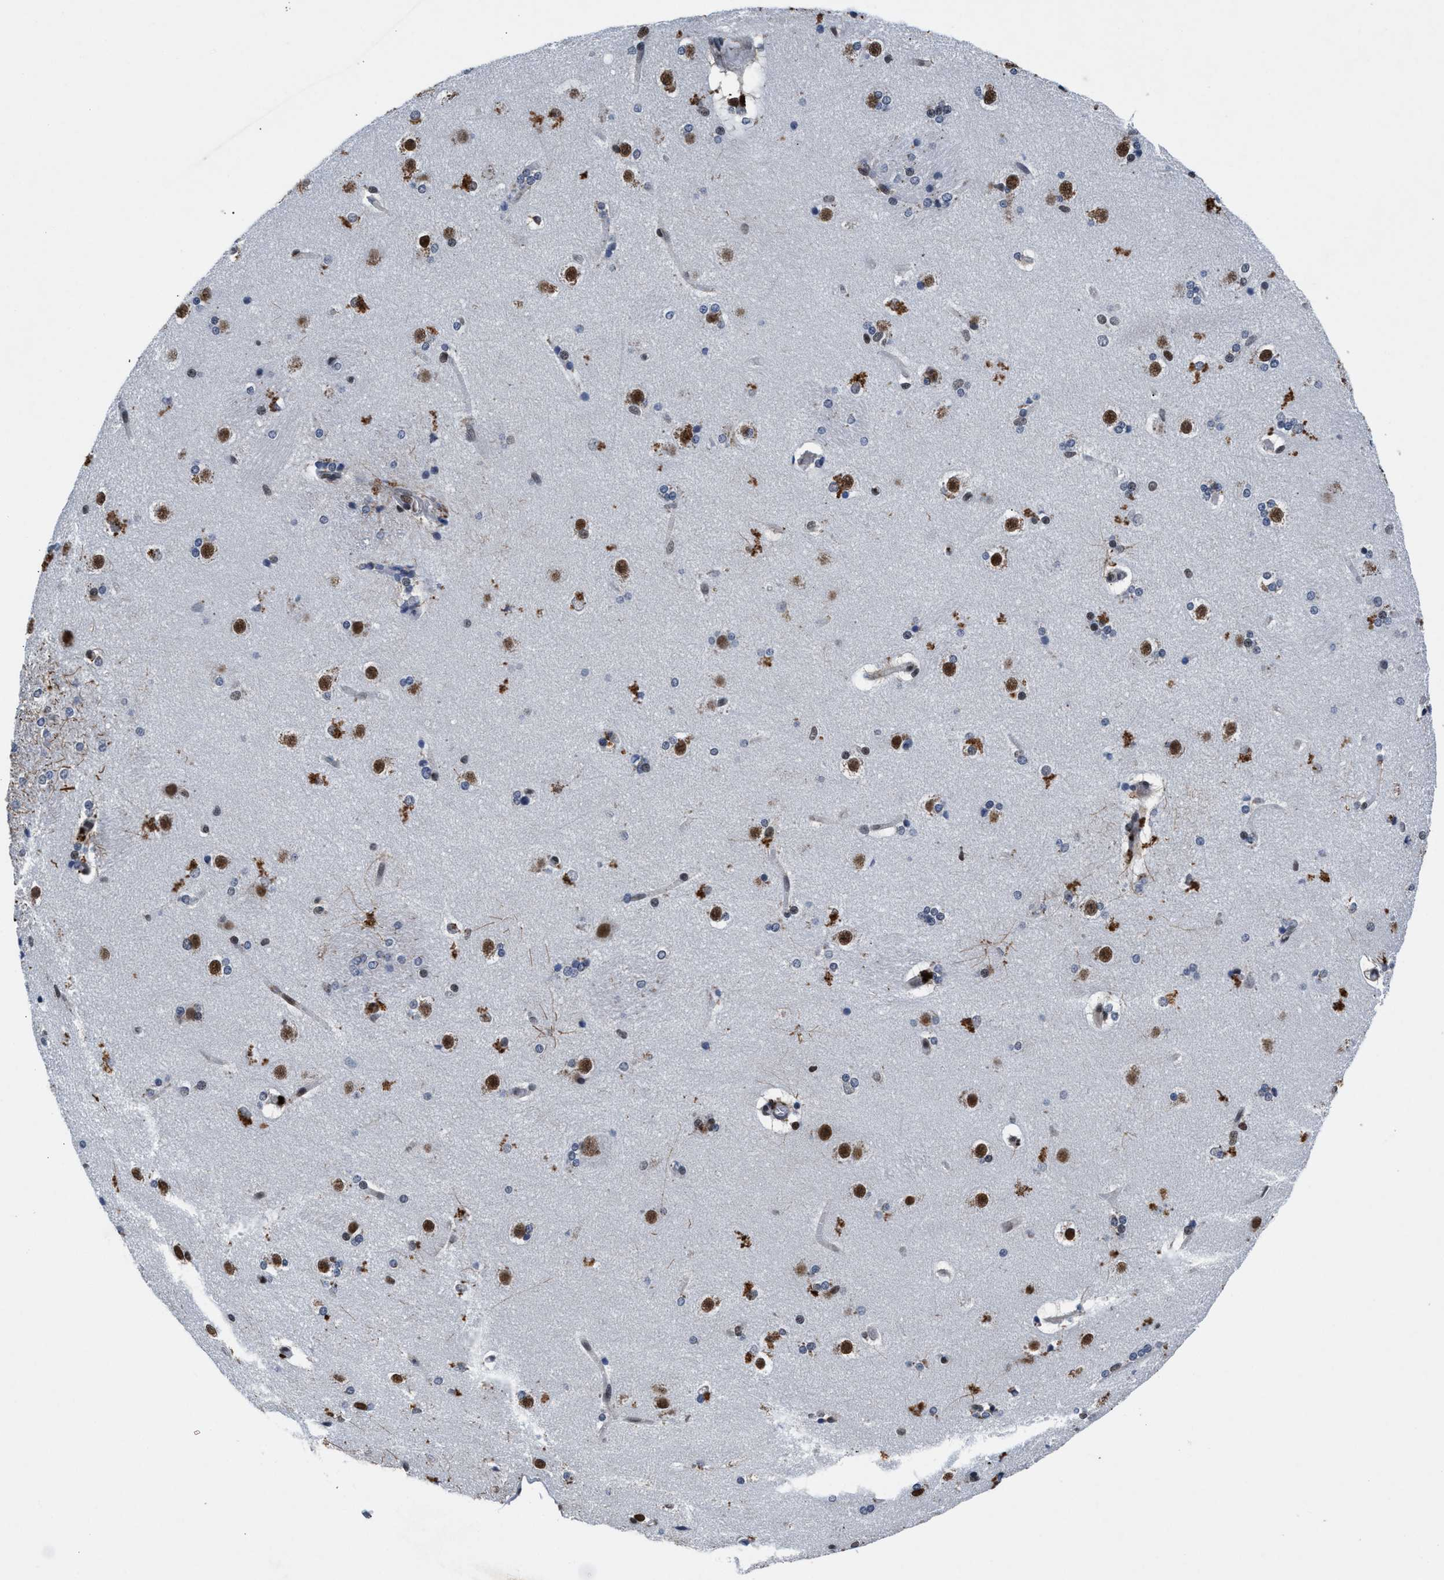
{"staining": {"intensity": "moderate", "quantity": "25%-75%", "location": "nuclear"}, "tissue": "caudate", "cell_type": "Glial cells", "image_type": "normal", "snomed": [{"axis": "morphology", "description": "Normal tissue, NOS"}, {"axis": "topography", "description": "Lateral ventricle wall"}], "caption": "The immunohistochemical stain highlights moderate nuclear positivity in glial cells of unremarkable caudate. The protein is stained brown, and the nuclei are stained in blue (DAB (3,3'-diaminobenzidine) IHC with brightfield microscopy, high magnification).", "gene": "WDR81", "patient": {"sex": "female", "age": 19}}